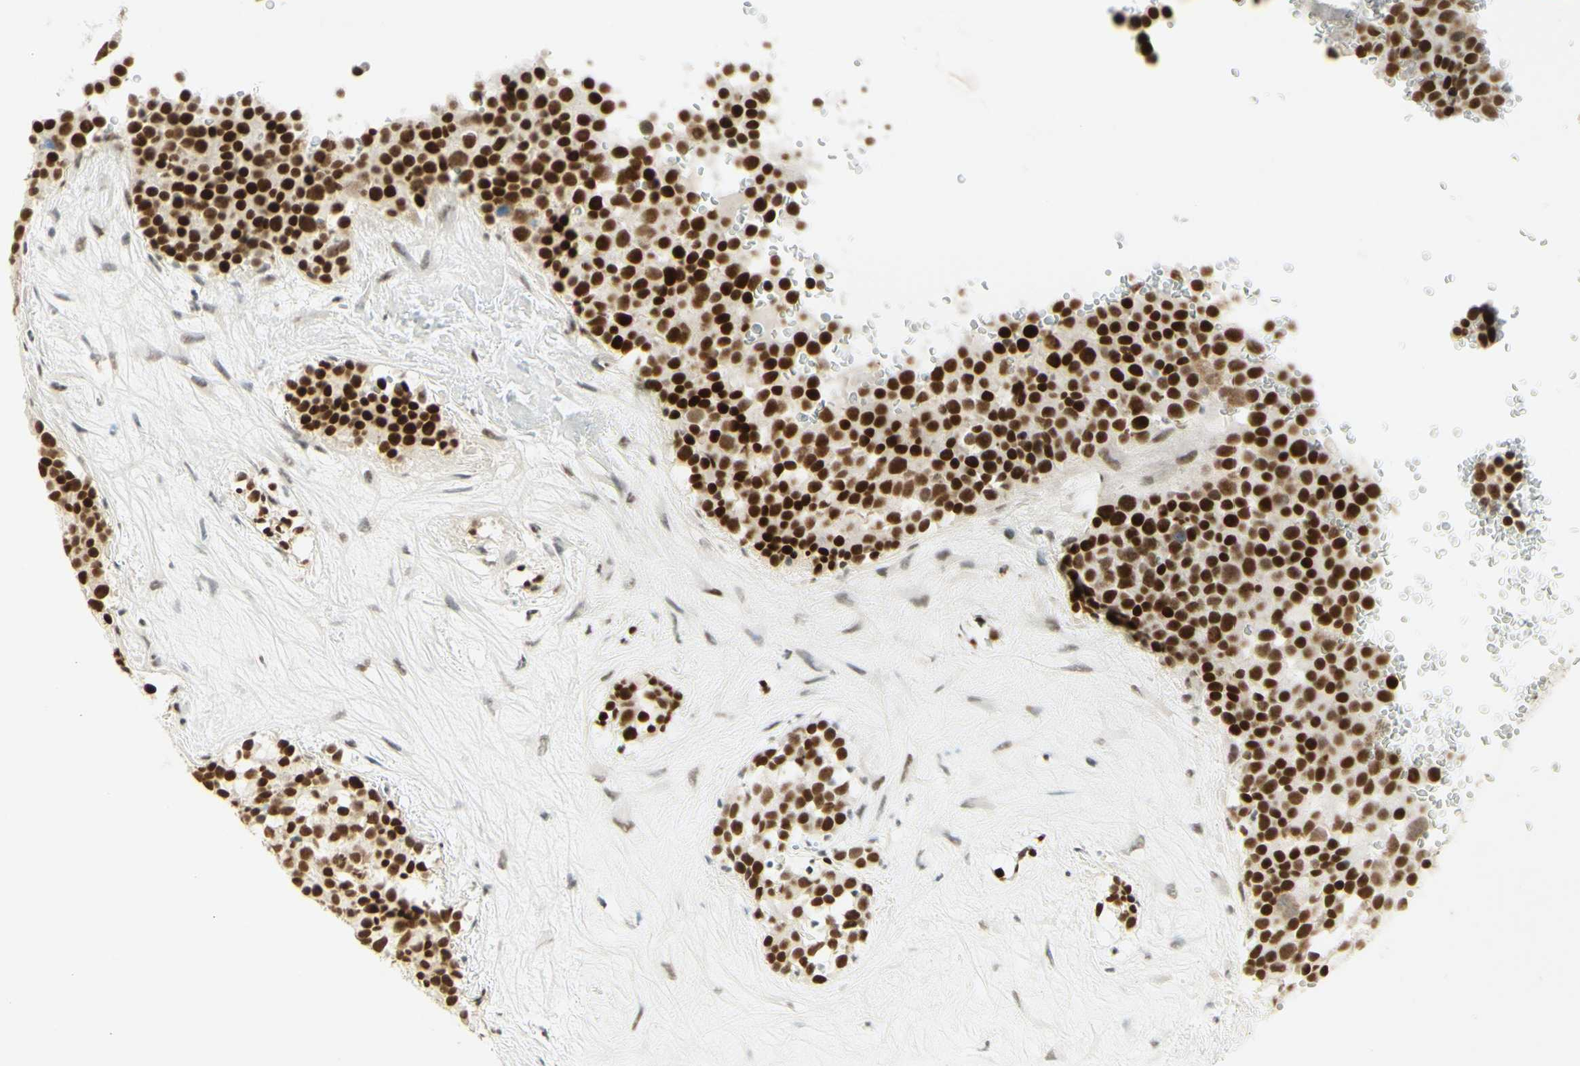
{"staining": {"intensity": "strong", "quantity": ">75%", "location": "cytoplasmic/membranous,nuclear"}, "tissue": "testis cancer", "cell_type": "Tumor cells", "image_type": "cancer", "snomed": [{"axis": "morphology", "description": "Seminoma, NOS"}, {"axis": "topography", "description": "Testis"}], "caption": "Human testis cancer stained for a protein (brown) displays strong cytoplasmic/membranous and nuclear positive staining in approximately >75% of tumor cells.", "gene": "PMS2", "patient": {"sex": "male", "age": 71}}